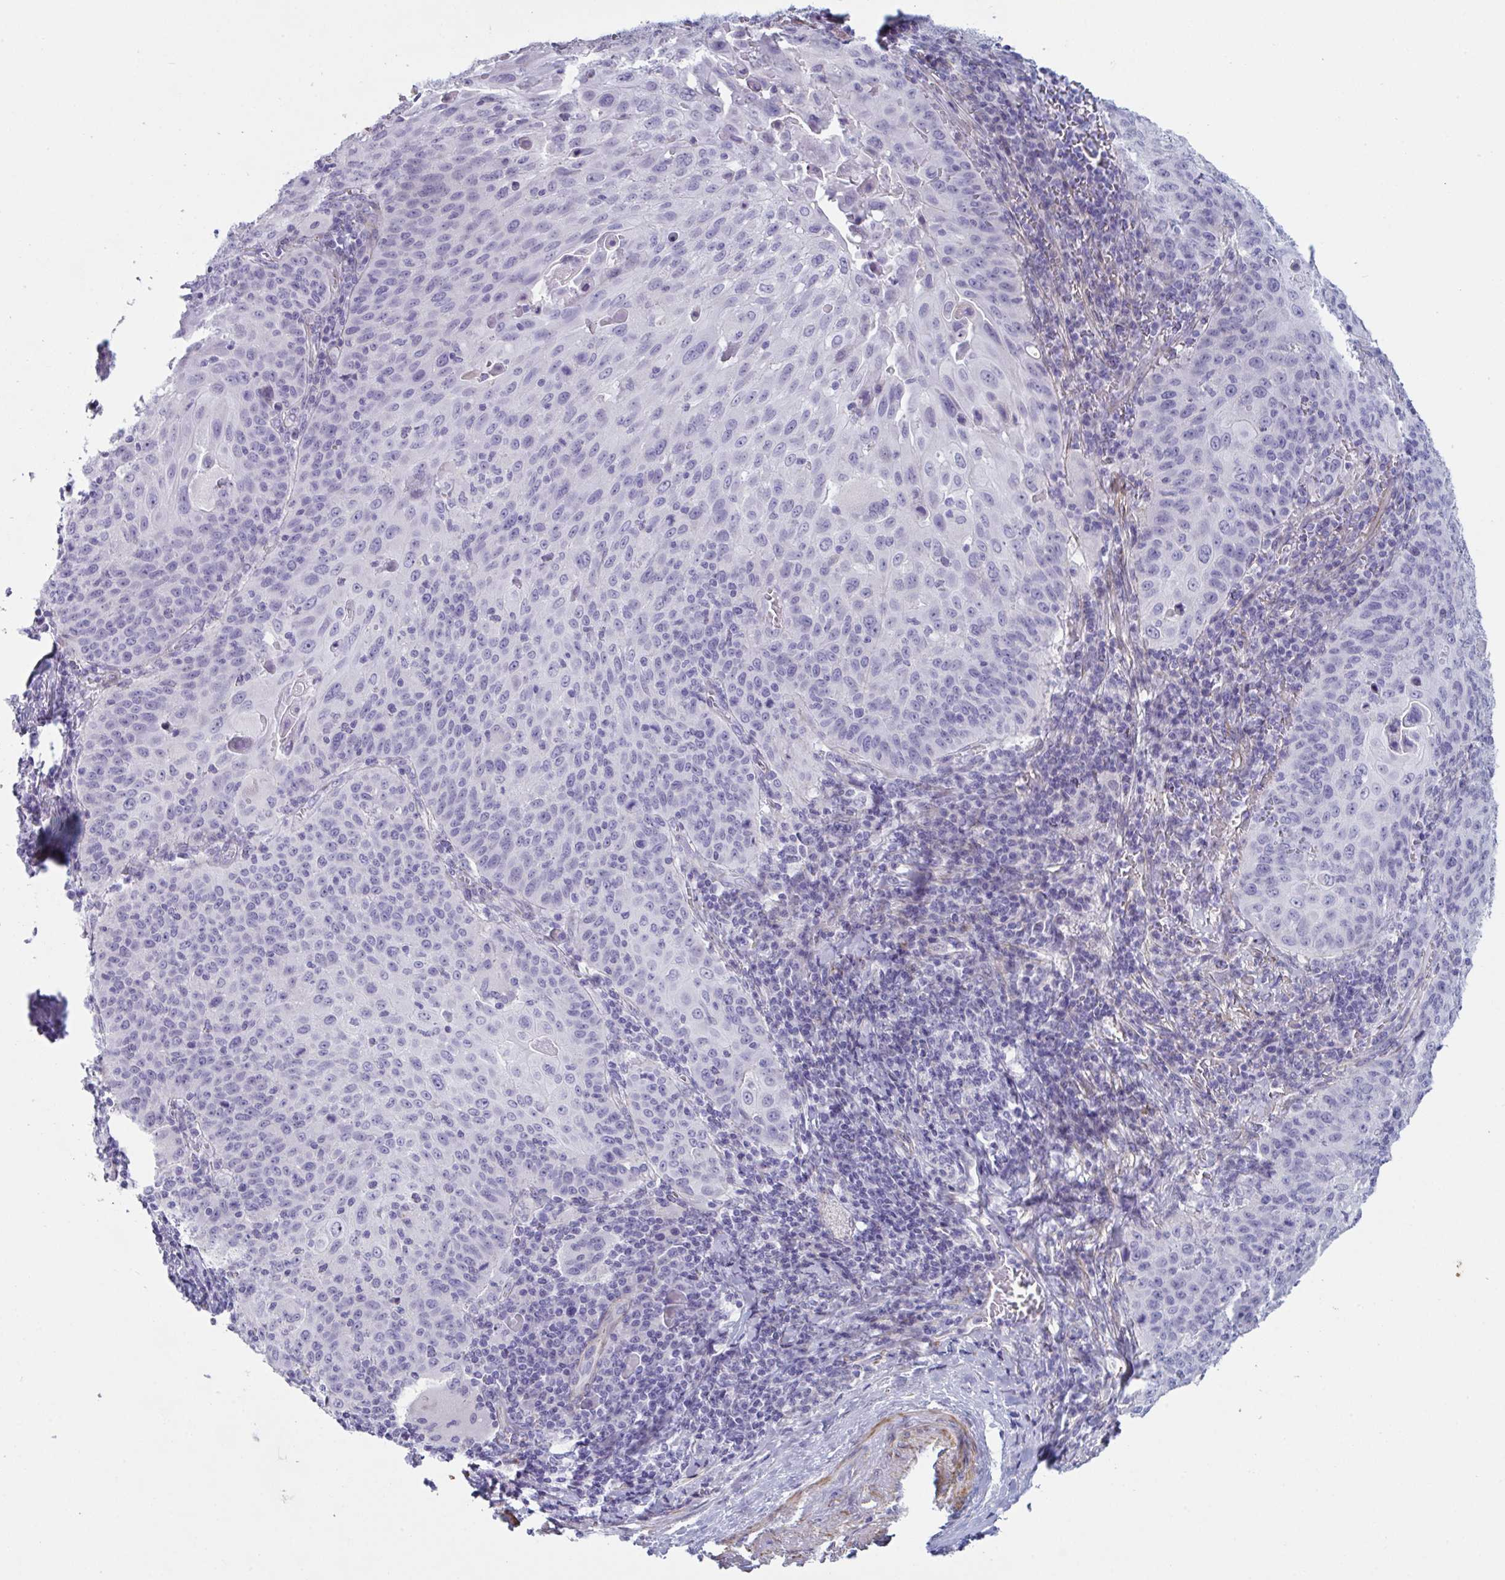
{"staining": {"intensity": "negative", "quantity": "none", "location": "none"}, "tissue": "cervical cancer", "cell_type": "Tumor cells", "image_type": "cancer", "snomed": [{"axis": "morphology", "description": "Squamous cell carcinoma, NOS"}, {"axis": "topography", "description": "Cervix"}], "caption": "The histopathology image shows no significant staining in tumor cells of squamous cell carcinoma (cervical).", "gene": "OR5P3", "patient": {"sex": "female", "age": 65}}